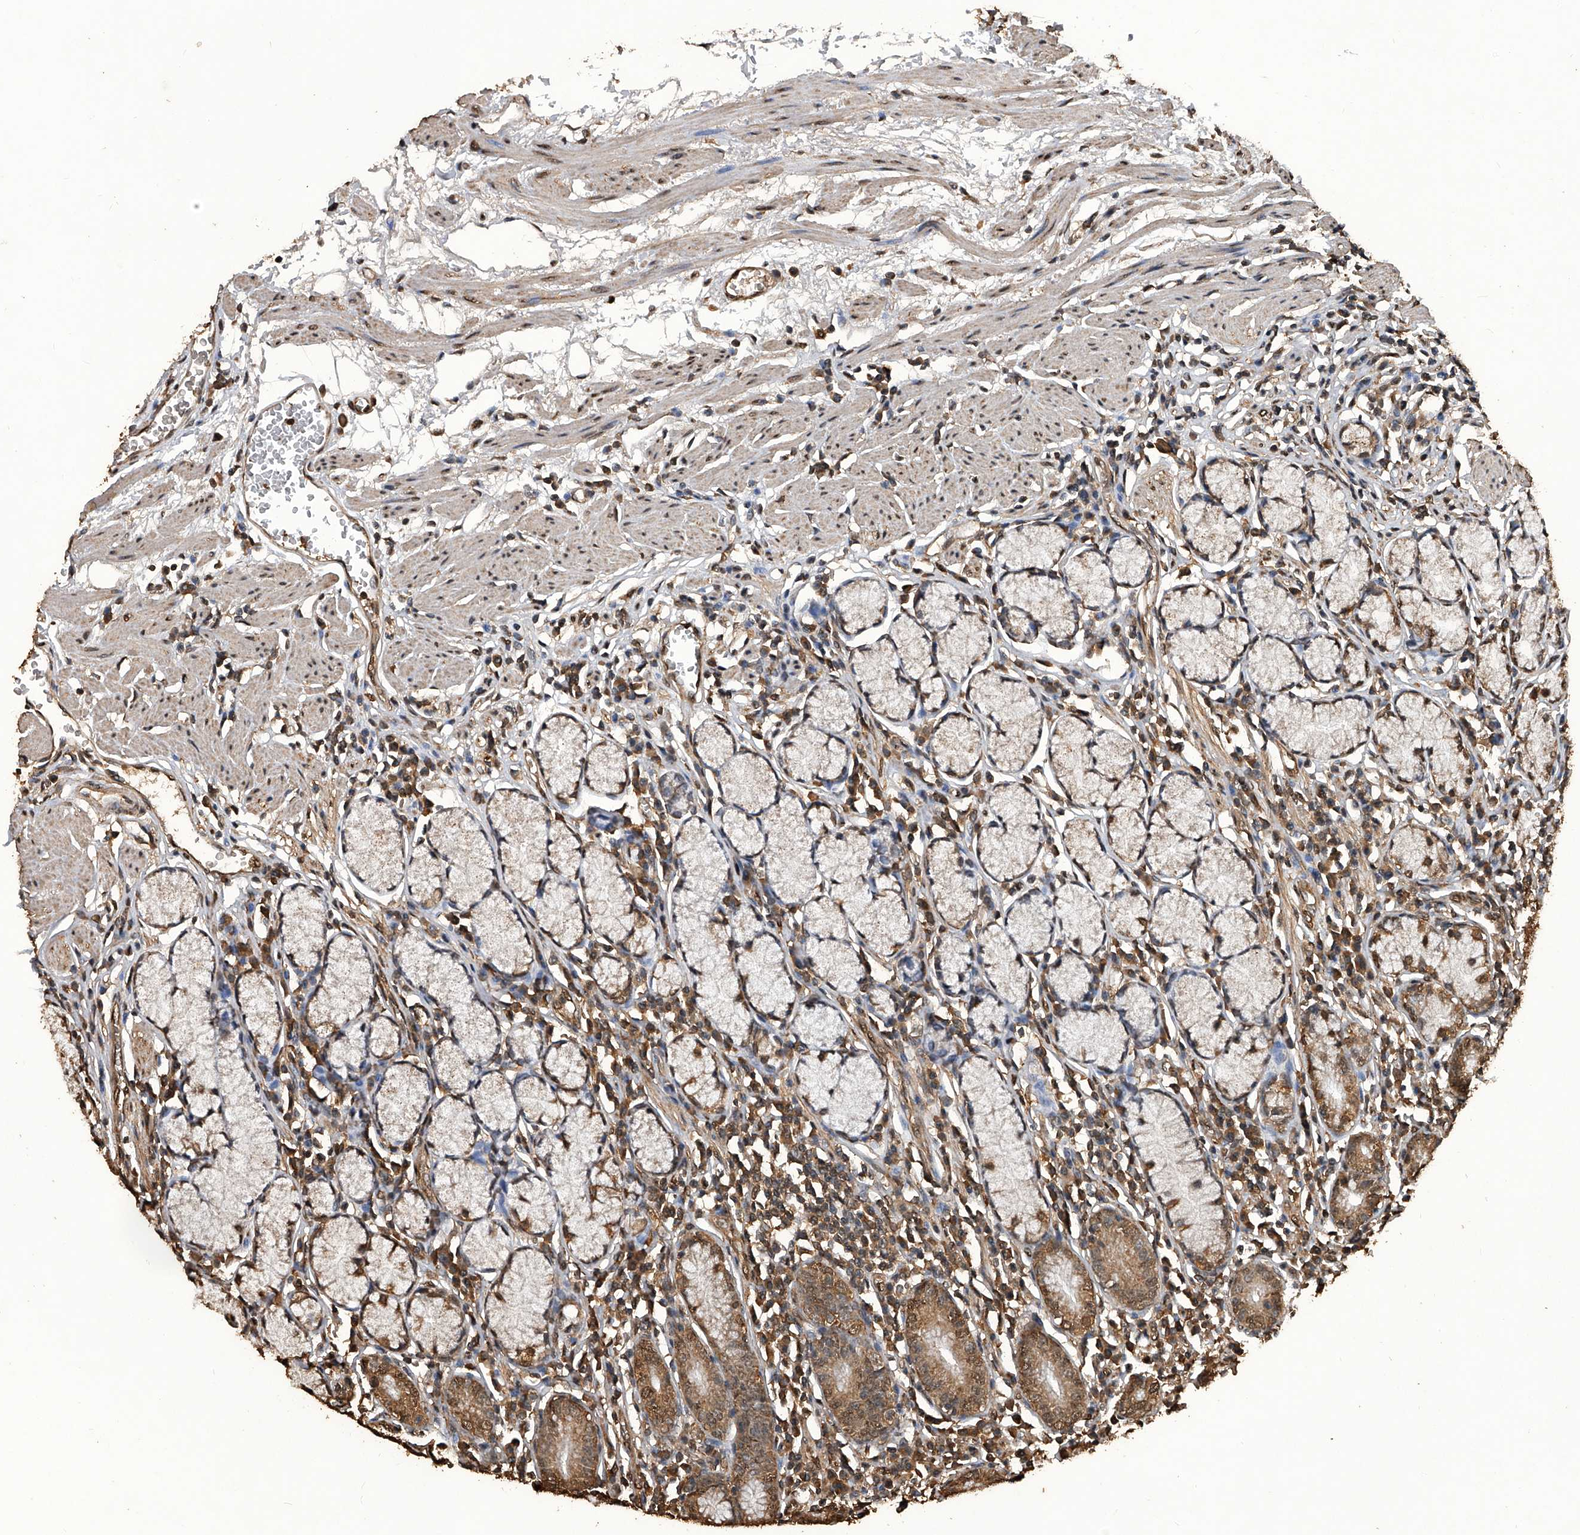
{"staining": {"intensity": "strong", "quantity": "25%-75%", "location": "cytoplasmic/membranous,nuclear"}, "tissue": "stomach", "cell_type": "Glandular cells", "image_type": "normal", "snomed": [{"axis": "morphology", "description": "Normal tissue, NOS"}, {"axis": "topography", "description": "Stomach"}], "caption": "IHC photomicrograph of normal human stomach stained for a protein (brown), which displays high levels of strong cytoplasmic/membranous,nuclear expression in approximately 25%-75% of glandular cells.", "gene": "FBXL4", "patient": {"sex": "male", "age": 55}}